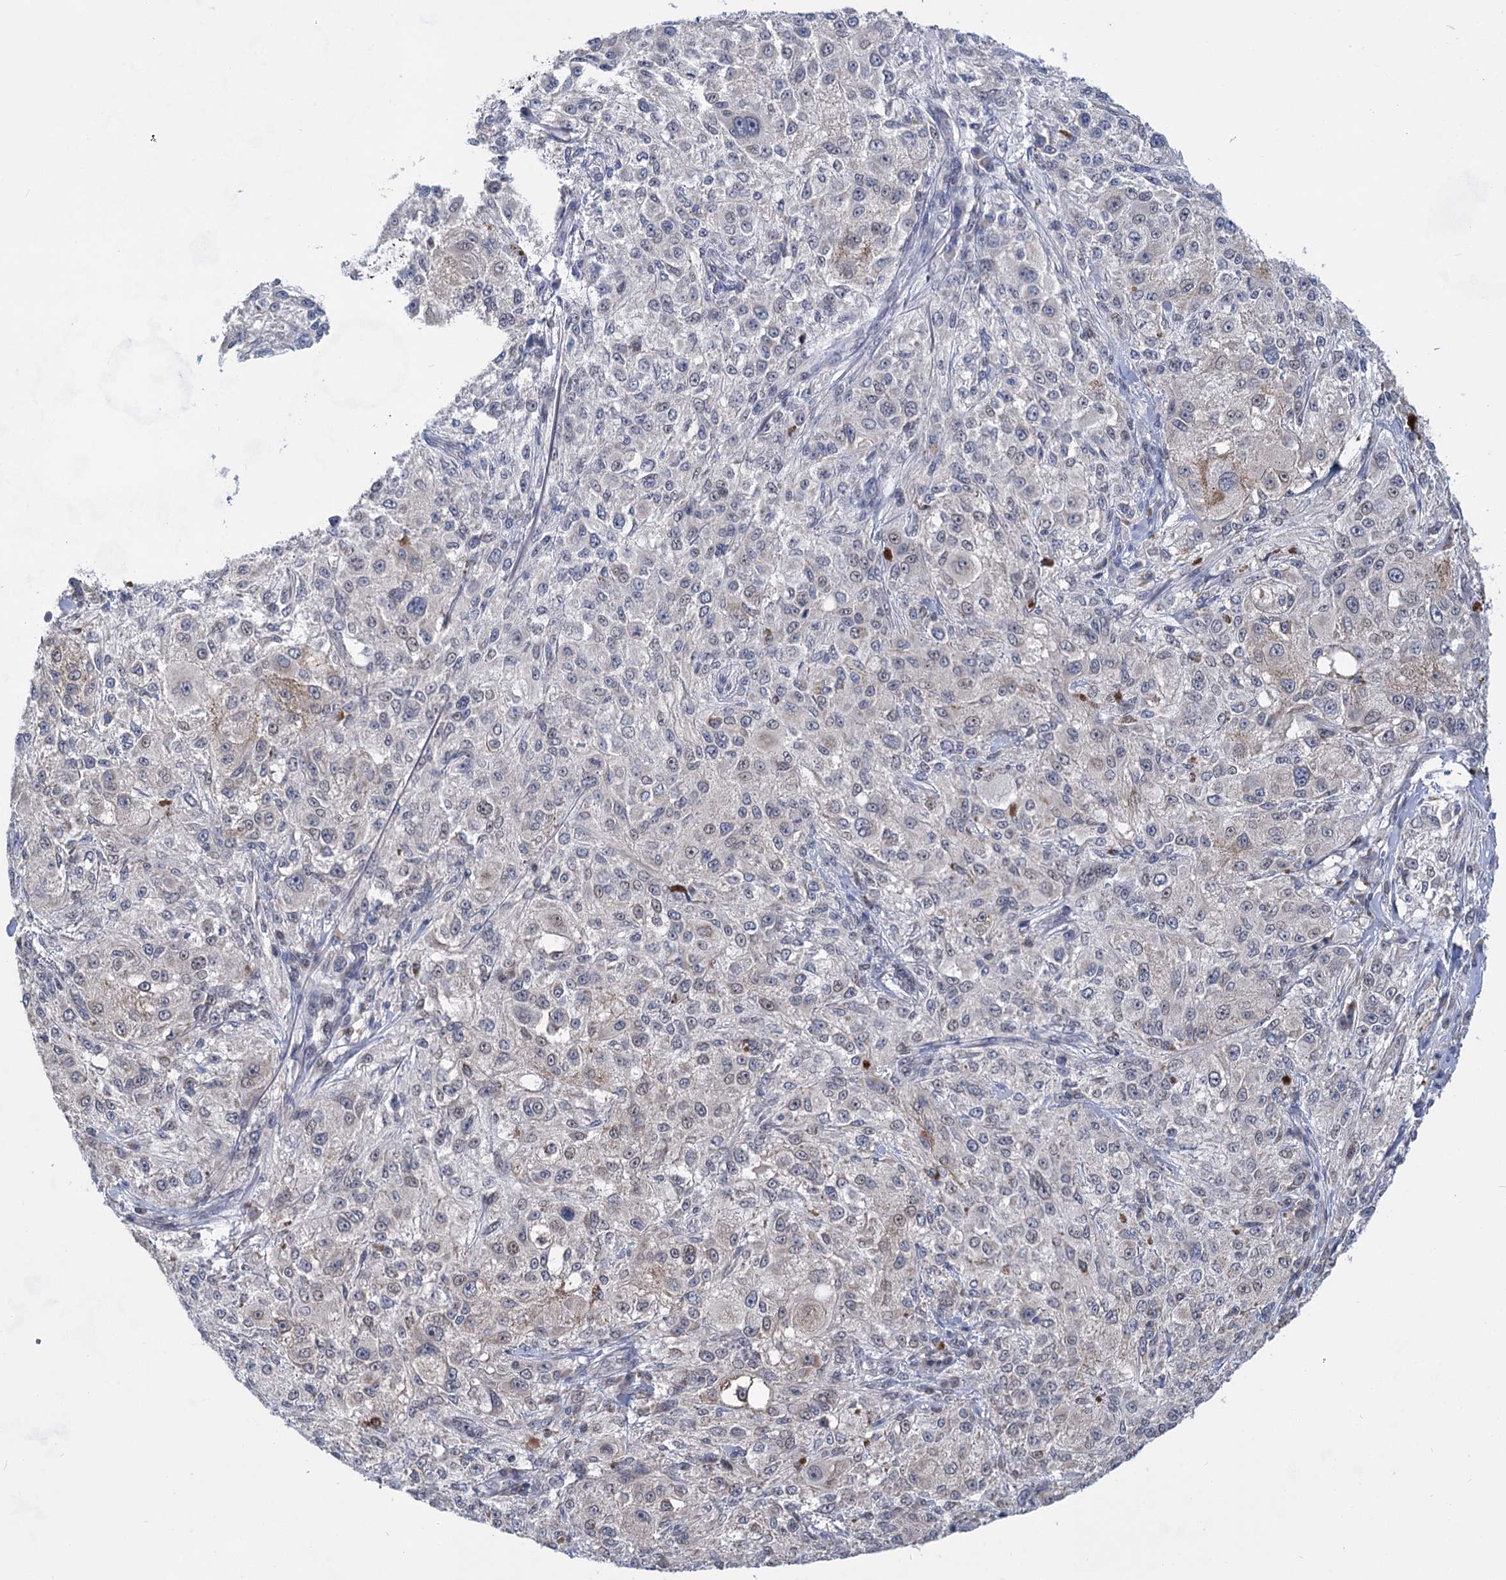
{"staining": {"intensity": "moderate", "quantity": "<25%", "location": "cytoplasmic/membranous"}, "tissue": "melanoma", "cell_type": "Tumor cells", "image_type": "cancer", "snomed": [{"axis": "morphology", "description": "Necrosis, NOS"}, {"axis": "morphology", "description": "Malignant melanoma, NOS"}, {"axis": "topography", "description": "Skin"}], "caption": "Immunohistochemical staining of human malignant melanoma demonstrates low levels of moderate cytoplasmic/membranous protein expression in approximately <25% of tumor cells.", "gene": "TTC17", "patient": {"sex": "female", "age": 87}}